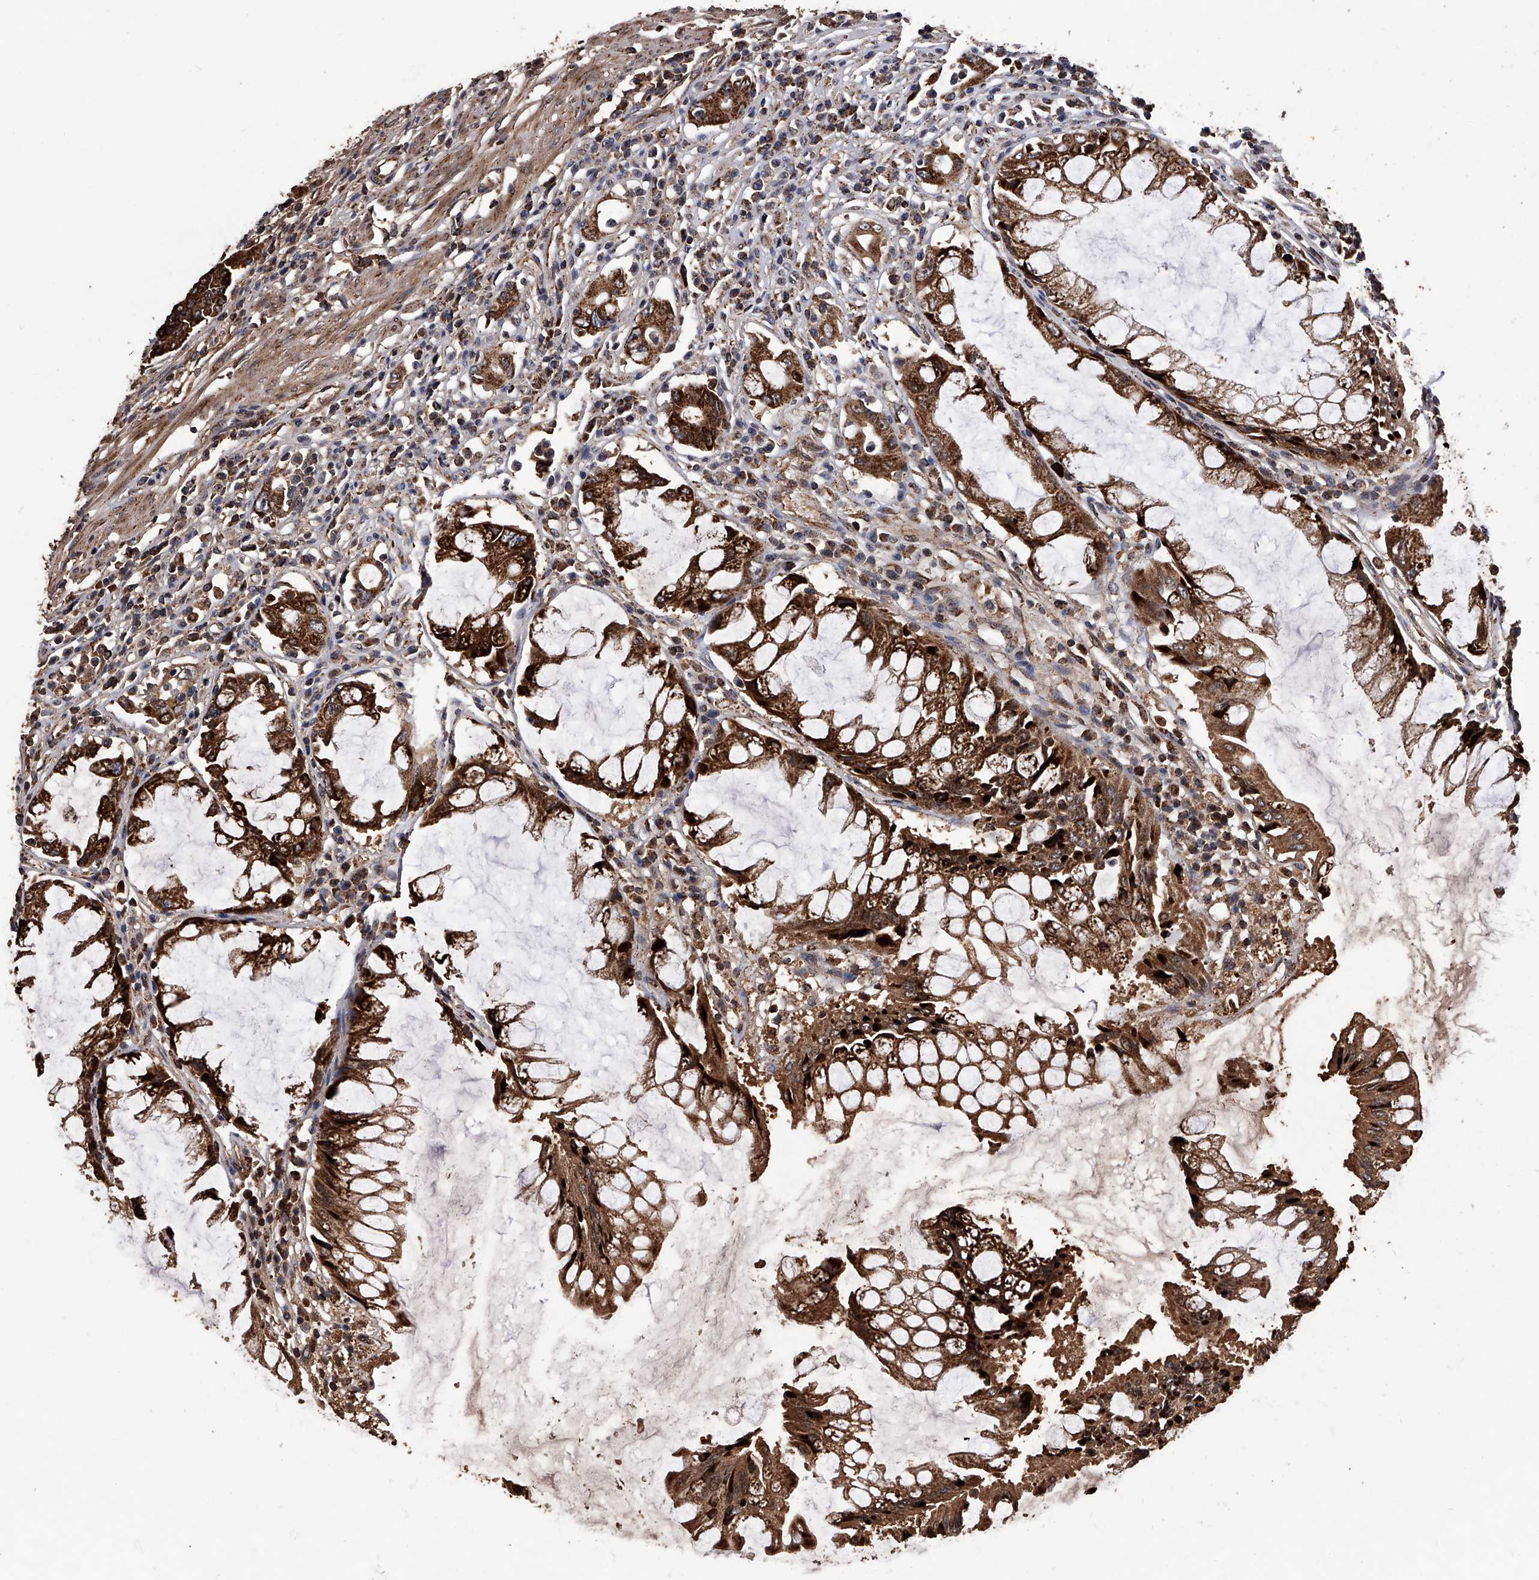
{"staining": {"intensity": "strong", "quantity": ">75%", "location": "cytoplasmic/membranous"}, "tissue": "colorectal cancer", "cell_type": "Tumor cells", "image_type": "cancer", "snomed": [{"axis": "morphology", "description": "Adenocarcinoma, NOS"}, {"axis": "topography", "description": "Rectum"}], "caption": "Immunohistochemistry of colorectal cancer (adenocarcinoma) demonstrates high levels of strong cytoplasmic/membranous staining in approximately >75% of tumor cells.", "gene": "SMPDL3A", "patient": {"sex": "female", "age": 65}}